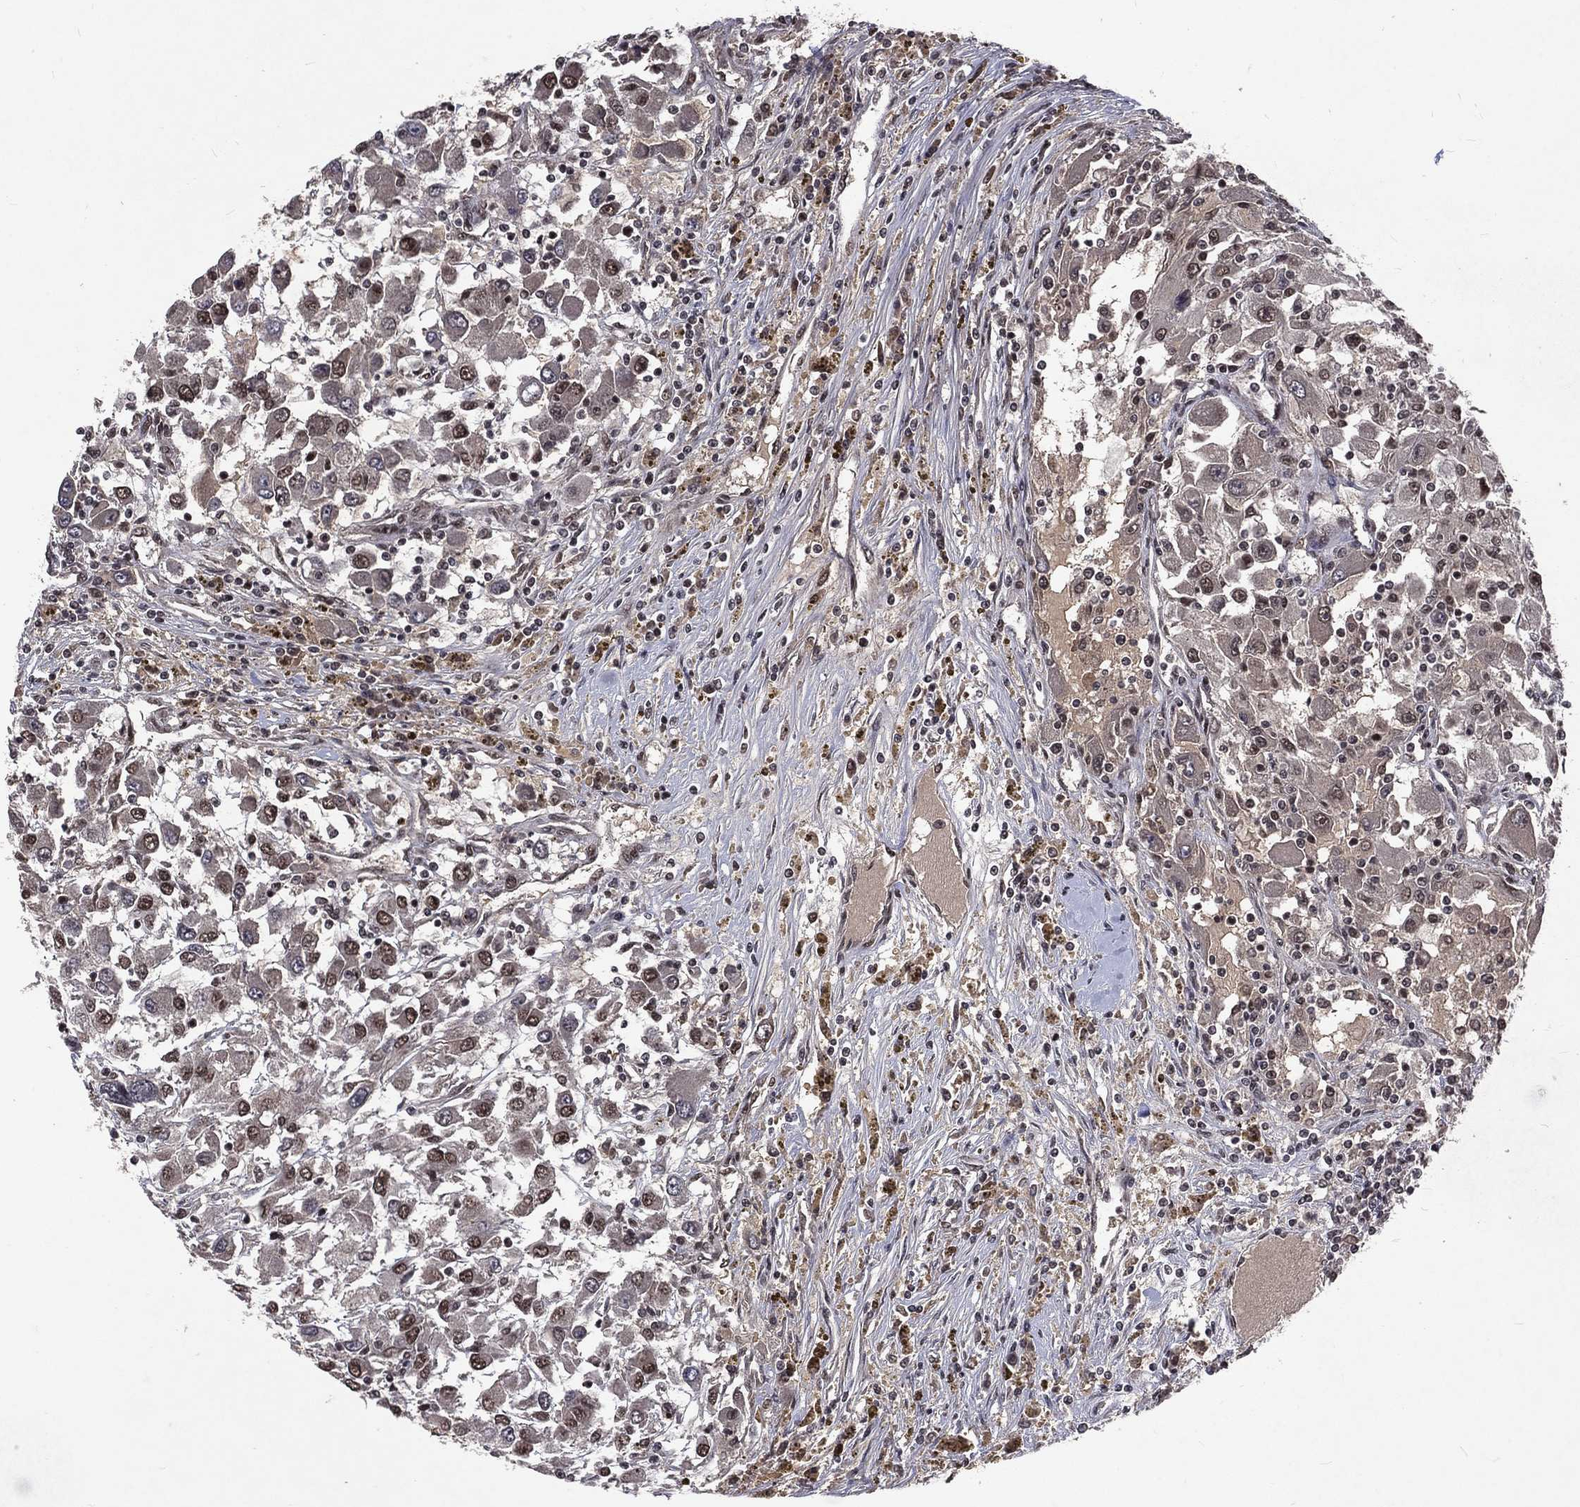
{"staining": {"intensity": "moderate", "quantity": "<25%", "location": "nuclear"}, "tissue": "renal cancer", "cell_type": "Tumor cells", "image_type": "cancer", "snomed": [{"axis": "morphology", "description": "Adenocarcinoma, NOS"}, {"axis": "topography", "description": "Kidney"}], "caption": "Immunohistochemistry of human renal cancer demonstrates low levels of moderate nuclear positivity in about <25% of tumor cells.", "gene": "DMAP1", "patient": {"sex": "female", "age": 67}}